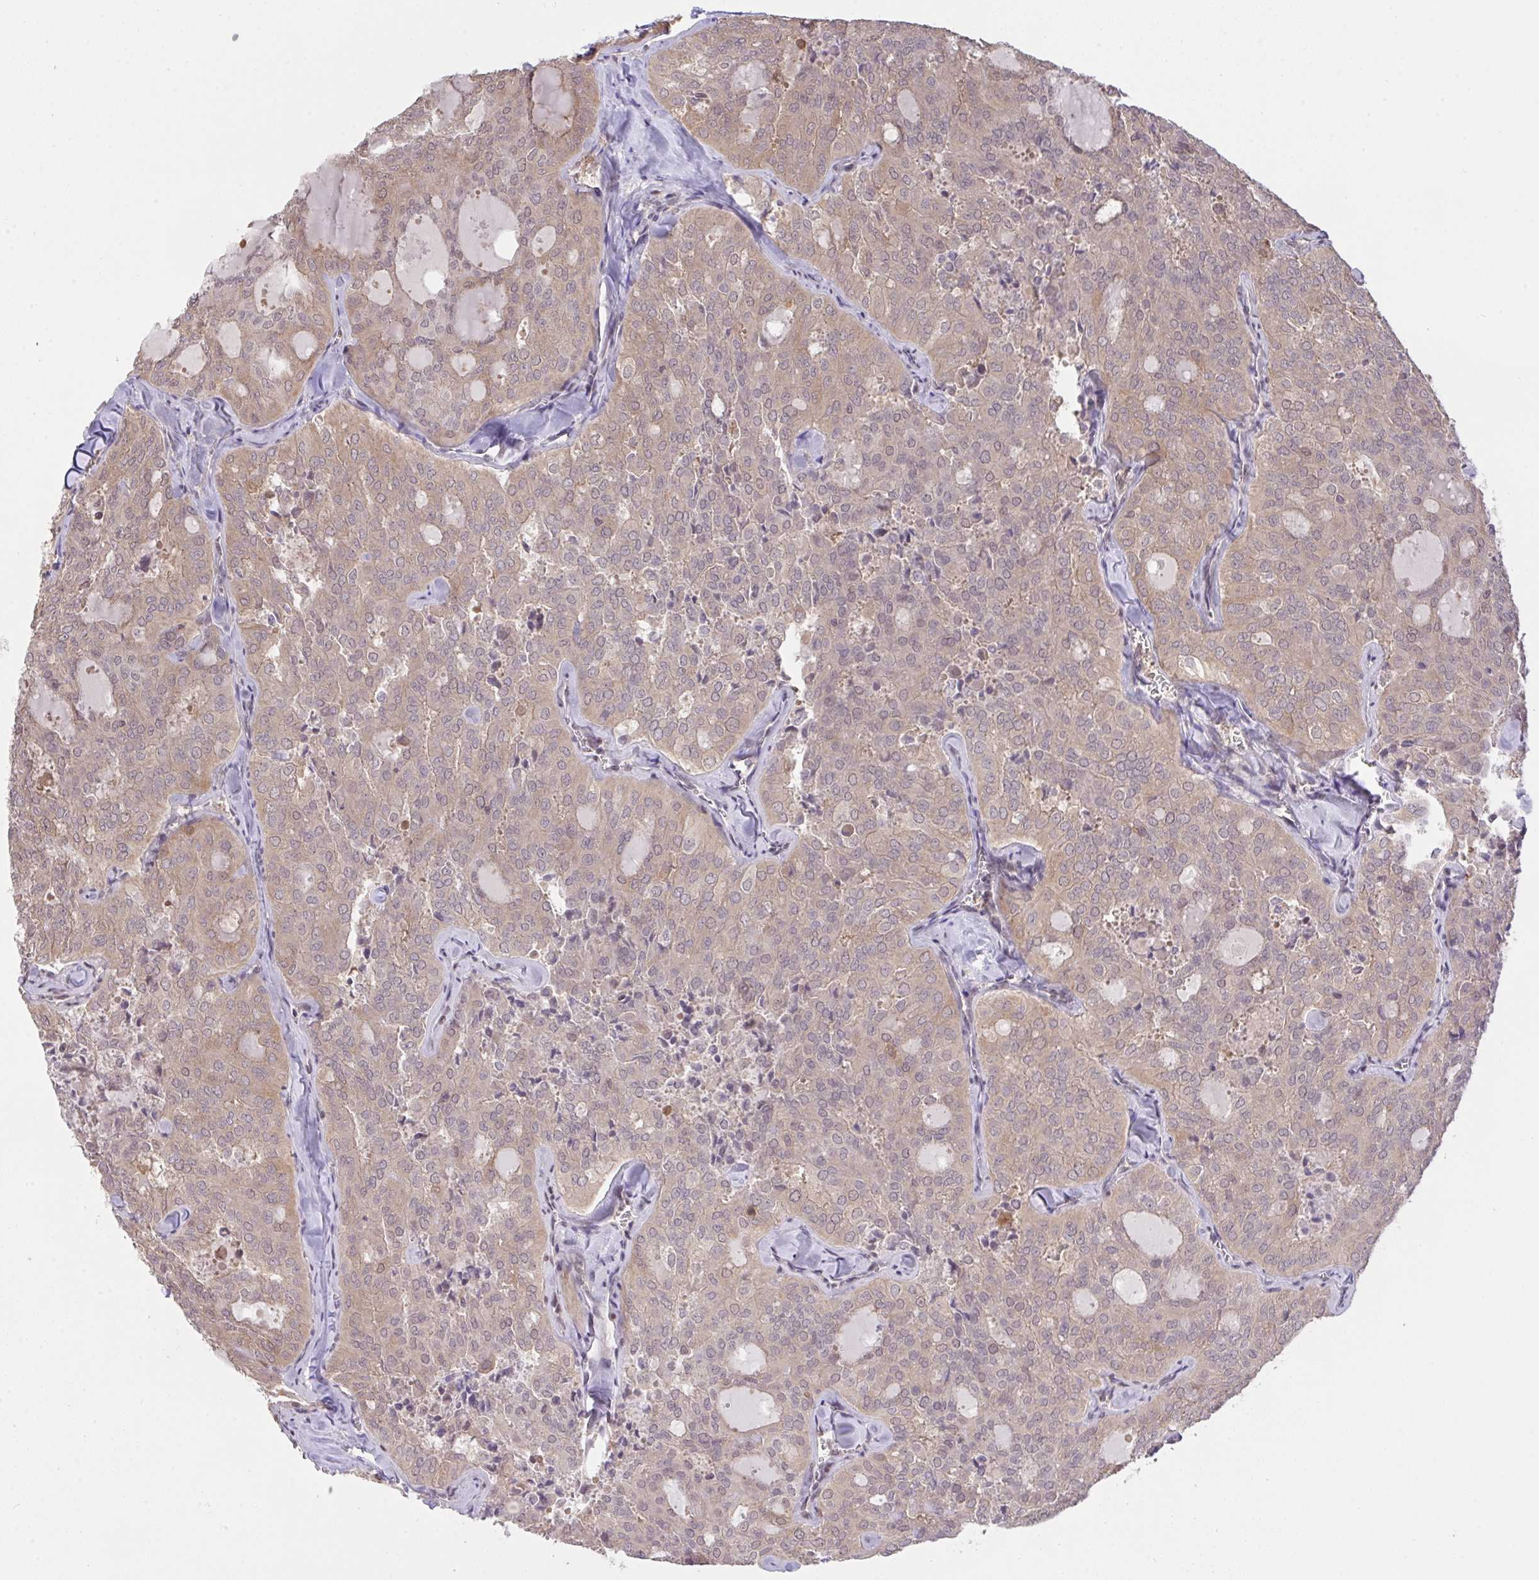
{"staining": {"intensity": "weak", "quantity": "25%-75%", "location": "cytoplasmic/membranous"}, "tissue": "thyroid cancer", "cell_type": "Tumor cells", "image_type": "cancer", "snomed": [{"axis": "morphology", "description": "Follicular adenoma carcinoma, NOS"}, {"axis": "topography", "description": "Thyroid gland"}], "caption": "Immunohistochemical staining of human thyroid cancer shows weak cytoplasmic/membranous protein expression in about 25%-75% of tumor cells.", "gene": "C12orf57", "patient": {"sex": "male", "age": 75}}